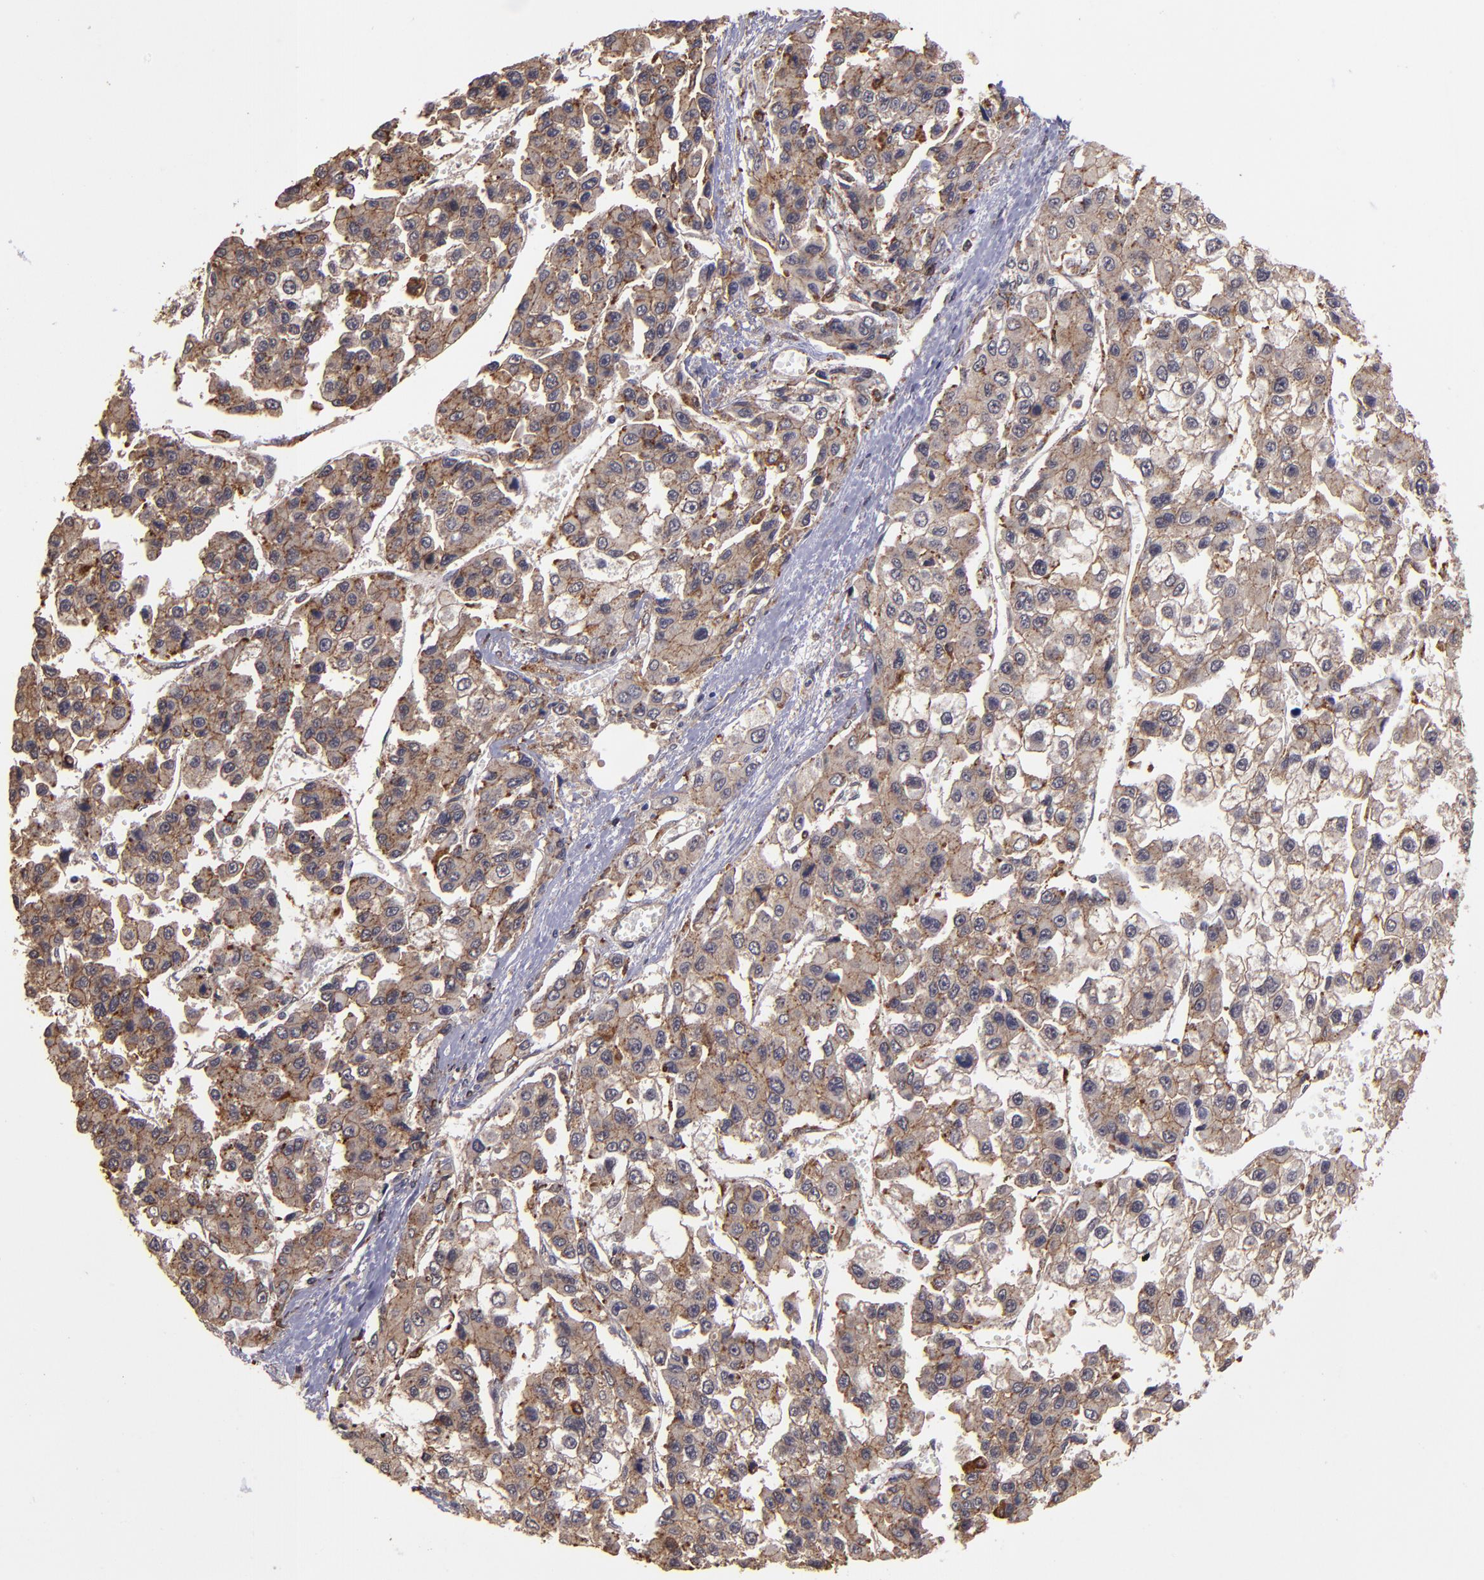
{"staining": {"intensity": "moderate", "quantity": "25%-75%", "location": "cytoplasmic/membranous"}, "tissue": "liver cancer", "cell_type": "Tumor cells", "image_type": "cancer", "snomed": [{"axis": "morphology", "description": "Carcinoma, Hepatocellular, NOS"}, {"axis": "topography", "description": "Liver"}], "caption": "Human liver cancer stained with a protein marker exhibits moderate staining in tumor cells.", "gene": "SIPA1L1", "patient": {"sex": "female", "age": 66}}